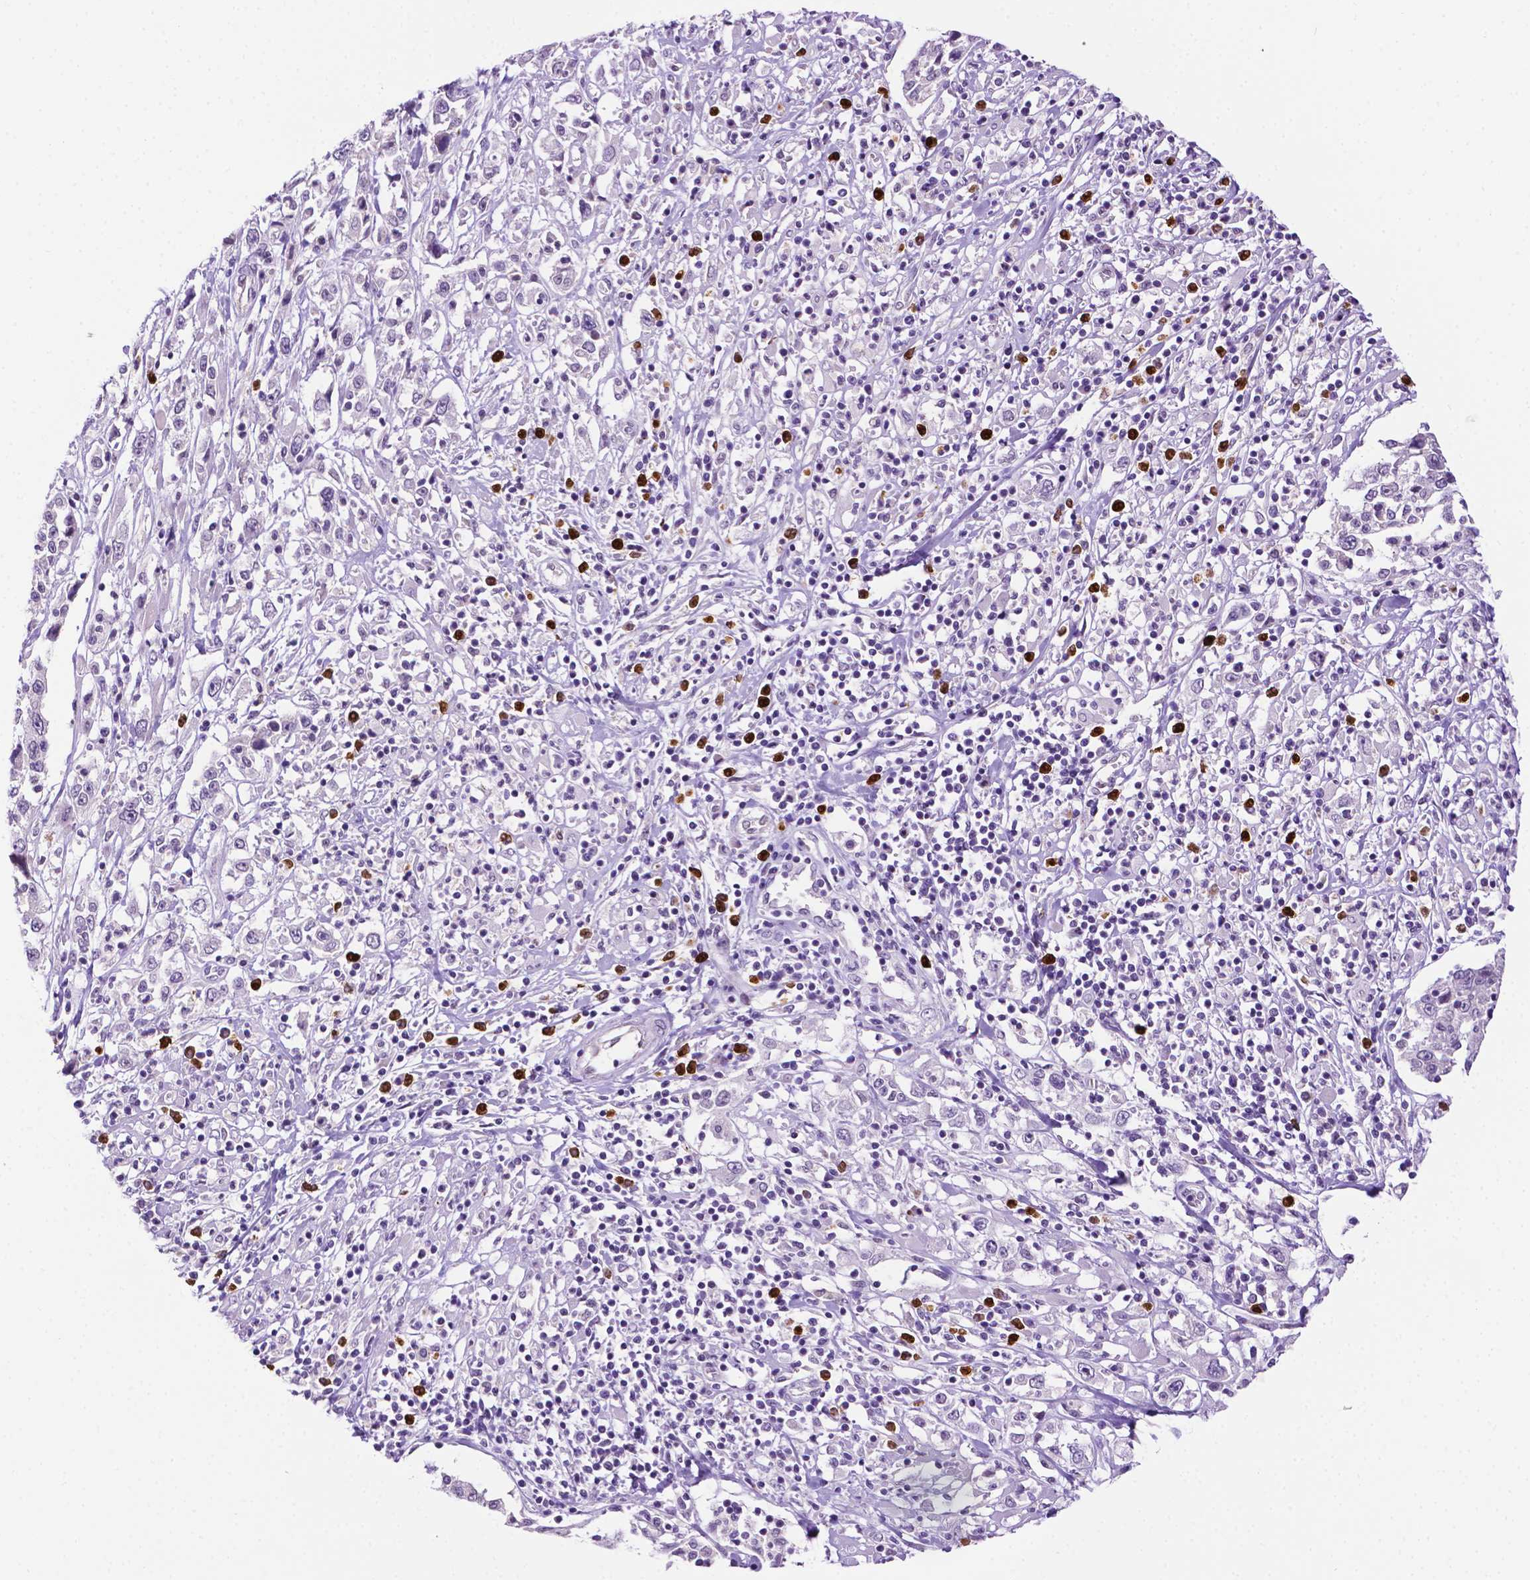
{"staining": {"intensity": "negative", "quantity": "none", "location": "none"}, "tissue": "cervical cancer", "cell_type": "Tumor cells", "image_type": "cancer", "snomed": [{"axis": "morphology", "description": "Adenocarcinoma, NOS"}, {"axis": "topography", "description": "Cervix"}], "caption": "Cervical cancer was stained to show a protein in brown. There is no significant positivity in tumor cells.", "gene": "MMP27", "patient": {"sex": "female", "age": 40}}